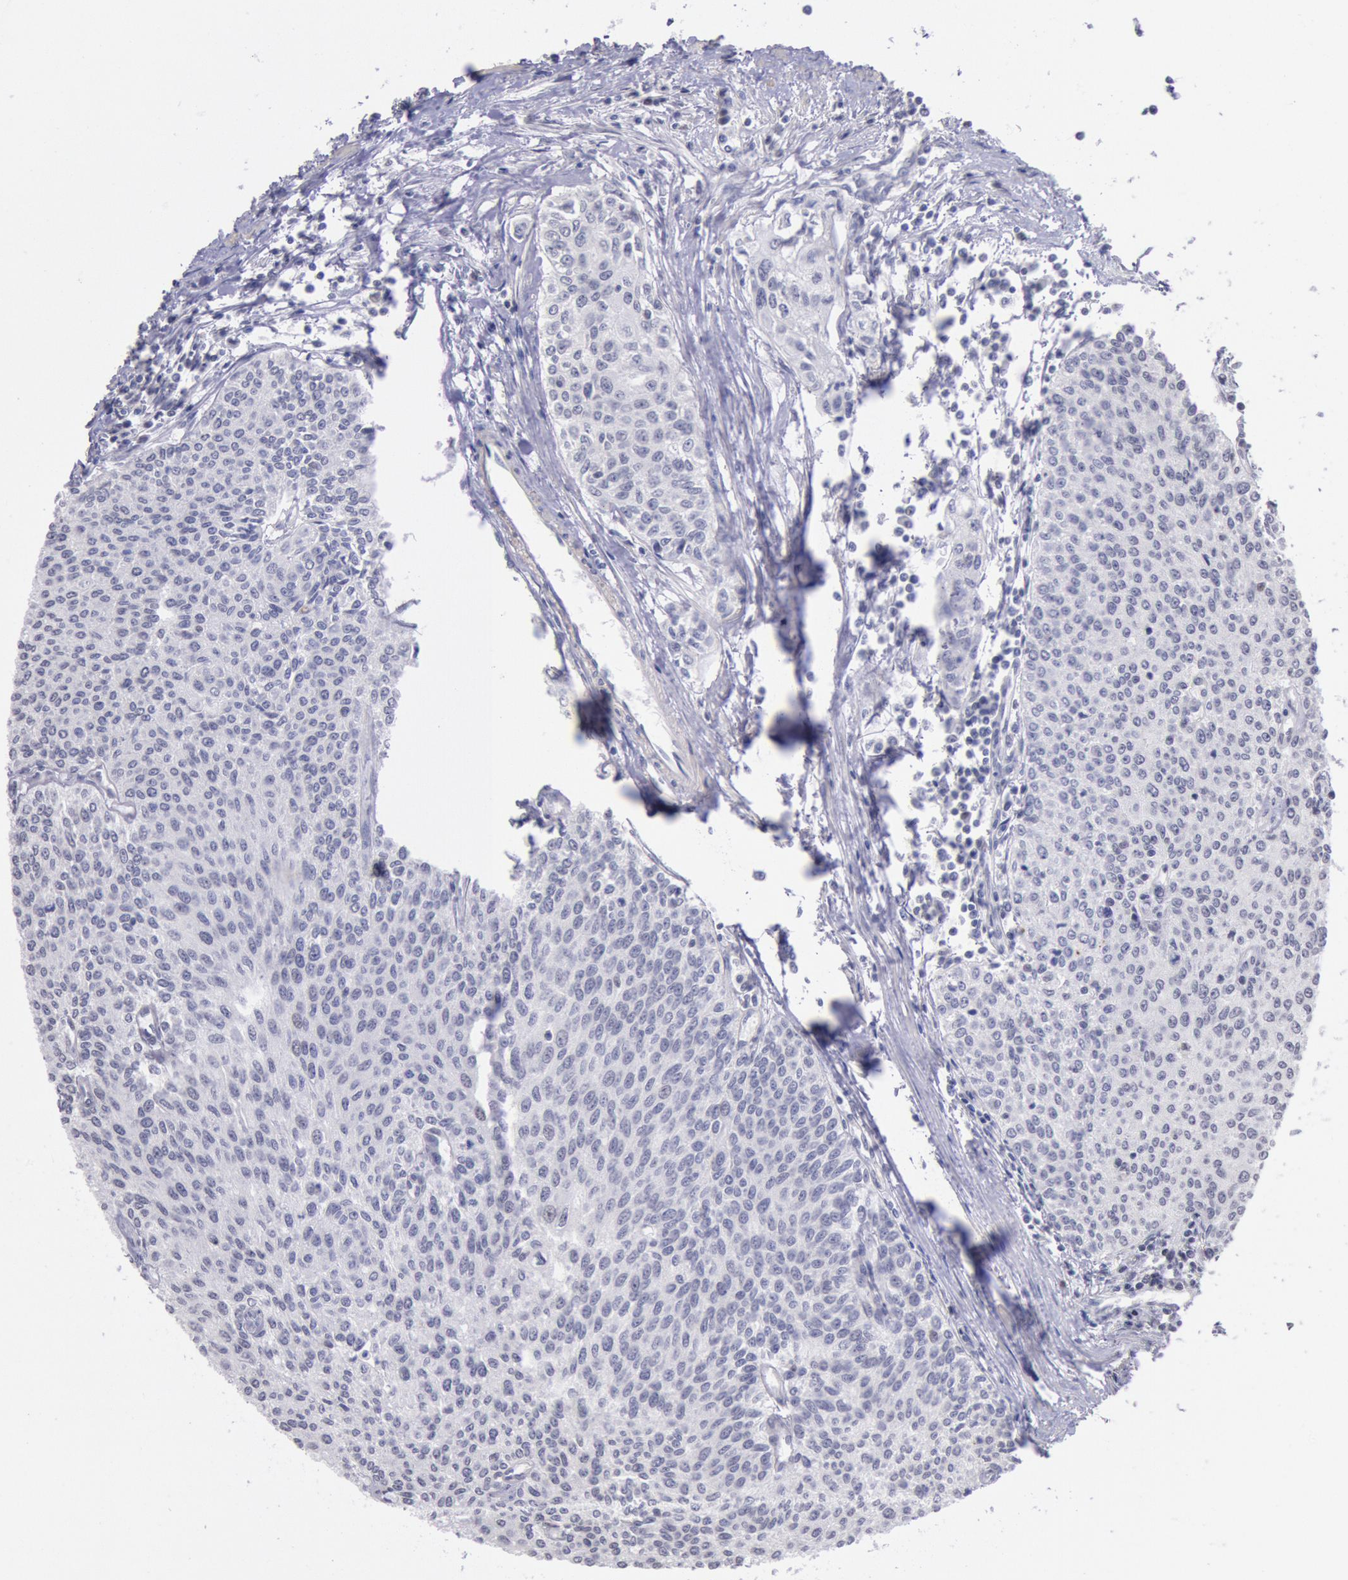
{"staining": {"intensity": "negative", "quantity": "none", "location": "none"}, "tissue": "urothelial cancer", "cell_type": "Tumor cells", "image_type": "cancer", "snomed": [{"axis": "morphology", "description": "Urothelial carcinoma, Low grade"}, {"axis": "topography", "description": "Urinary bladder"}], "caption": "Immunohistochemistry (IHC) micrograph of neoplastic tissue: urothelial carcinoma (low-grade) stained with DAB shows no significant protein staining in tumor cells. (DAB immunohistochemistry with hematoxylin counter stain).", "gene": "MYH7", "patient": {"sex": "female", "age": 73}}